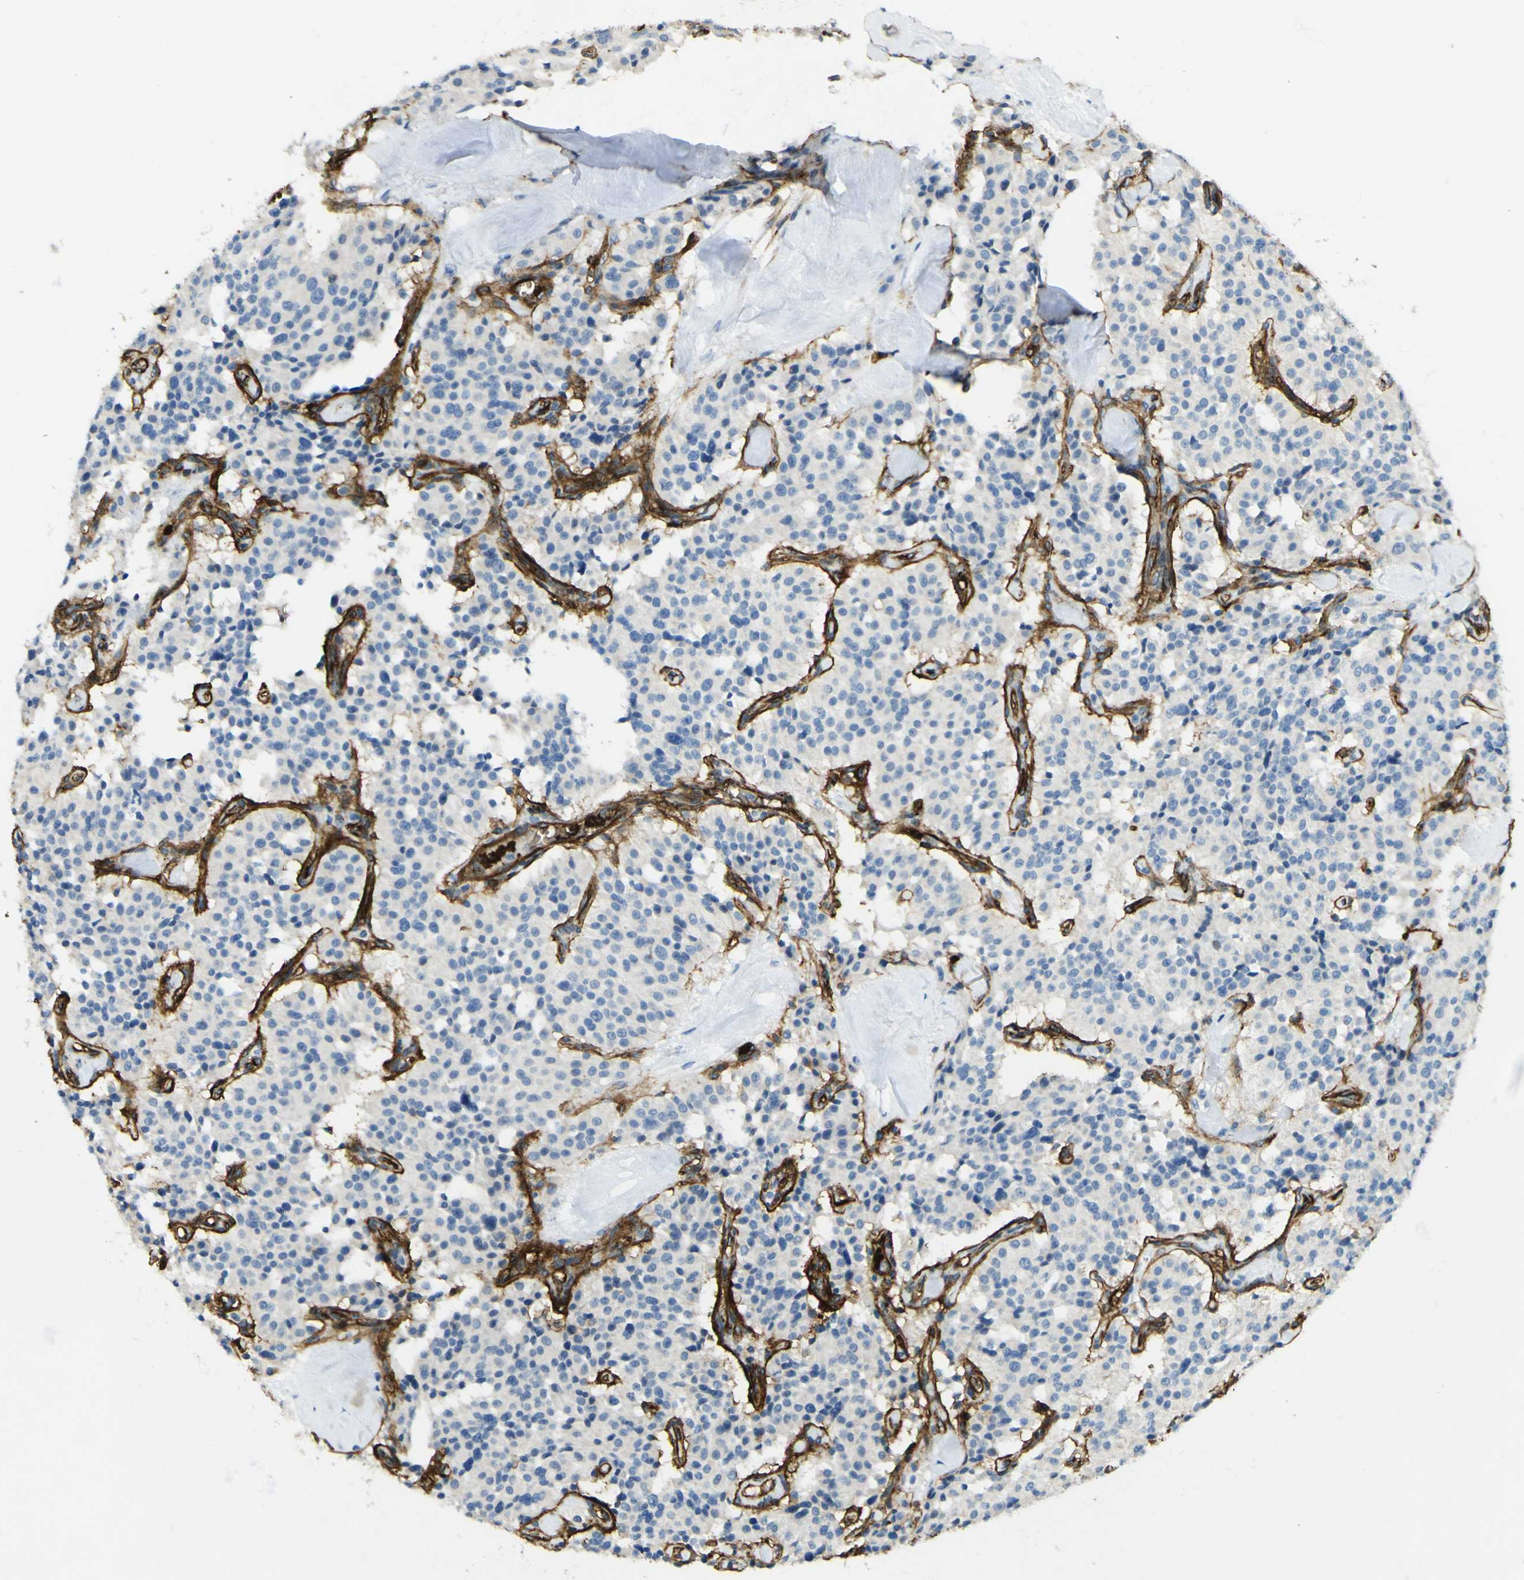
{"staining": {"intensity": "negative", "quantity": "none", "location": "none"}, "tissue": "carcinoid", "cell_type": "Tumor cells", "image_type": "cancer", "snomed": [{"axis": "morphology", "description": "Carcinoid, malignant, NOS"}, {"axis": "topography", "description": "Lung"}], "caption": "Human malignant carcinoid stained for a protein using IHC reveals no positivity in tumor cells.", "gene": "PLXDC1", "patient": {"sex": "male", "age": 30}}